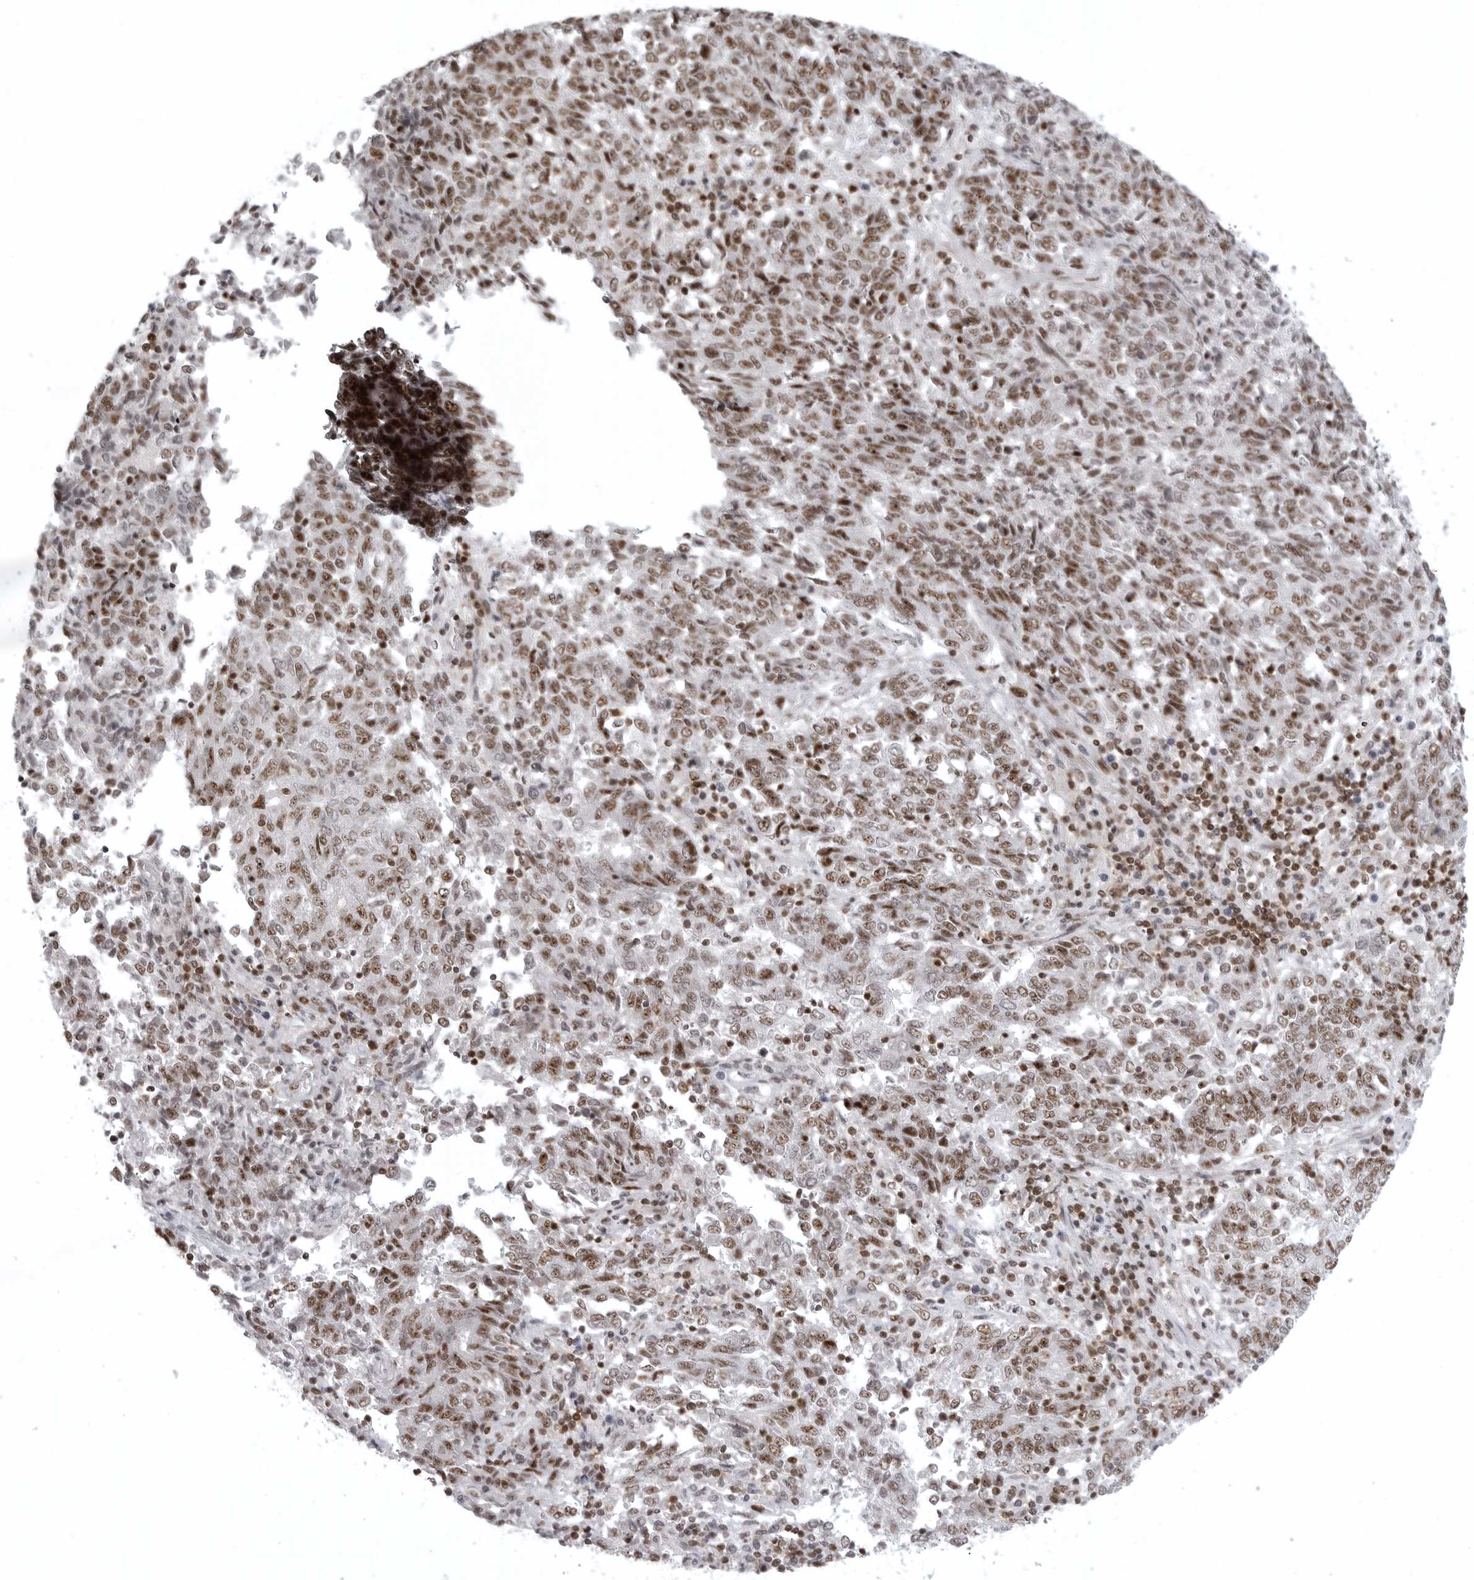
{"staining": {"intensity": "moderate", "quantity": ">75%", "location": "nuclear"}, "tissue": "endometrial cancer", "cell_type": "Tumor cells", "image_type": "cancer", "snomed": [{"axis": "morphology", "description": "Adenocarcinoma, NOS"}, {"axis": "topography", "description": "Endometrium"}], "caption": "Approximately >75% of tumor cells in human endometrial cancer (adenocarcinoma) show moderate nuclear protein expression as visualized by brown immunohistochemical staining.", "gene": "WRAP53", "patient": {"sex": "female", "age": 80}}